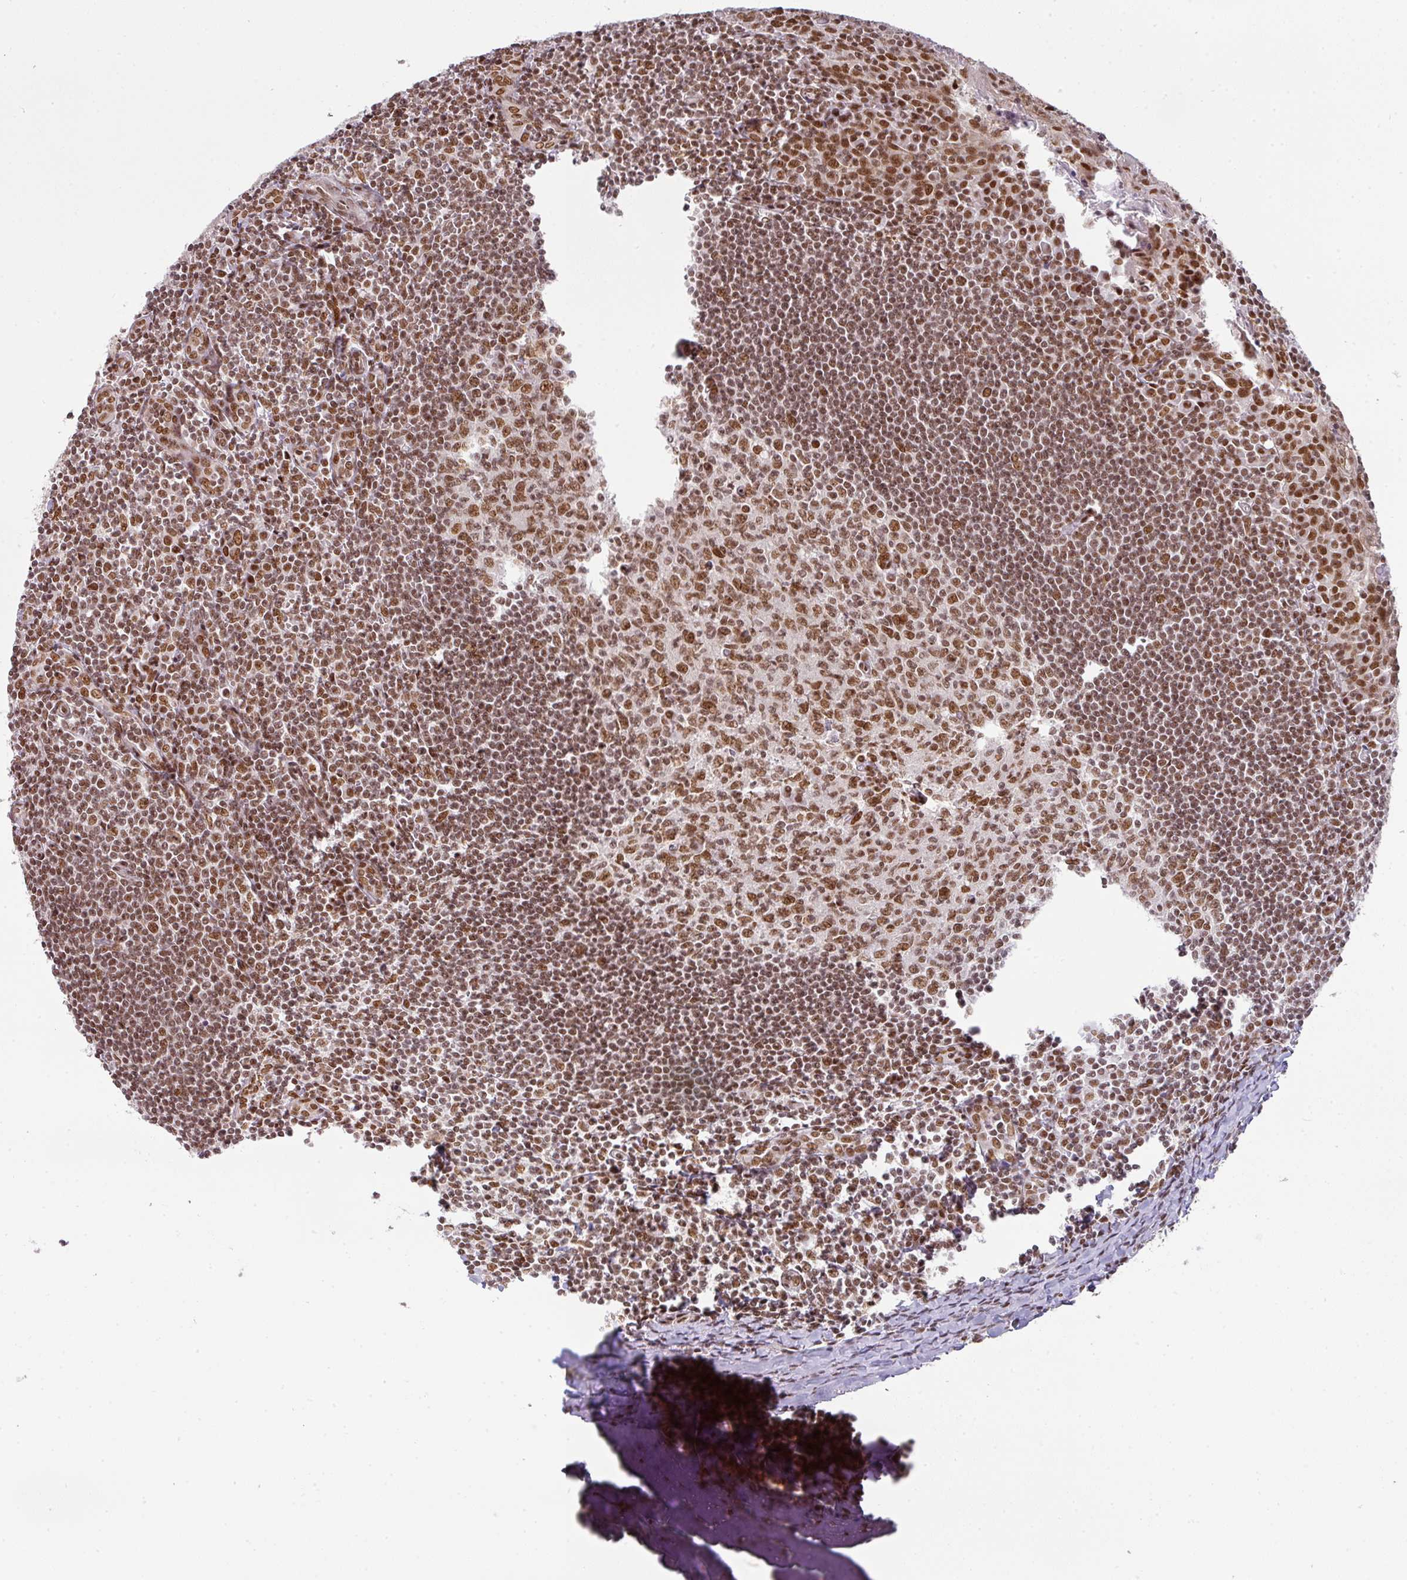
{"staining": {"intensity": "strong", "quantity": ">75%", "location": "nuclear"}, "tissue": "tonsil", "cell_type": "Germinal center cells", "image_type": "normal", "snomed": [{"axis": "morphology", "description": "Normal tissue, NOS"}, {"axis": "topography", "description": "Tonsil"}], "caption": "Immunohistochemical staining of unremarkable tonsil demonstrates strong nuclear protein positivity in approximately >75% of germinal center cells.", "gene": "NCOA5", "patient": {"sex": "male", "age": 27}}